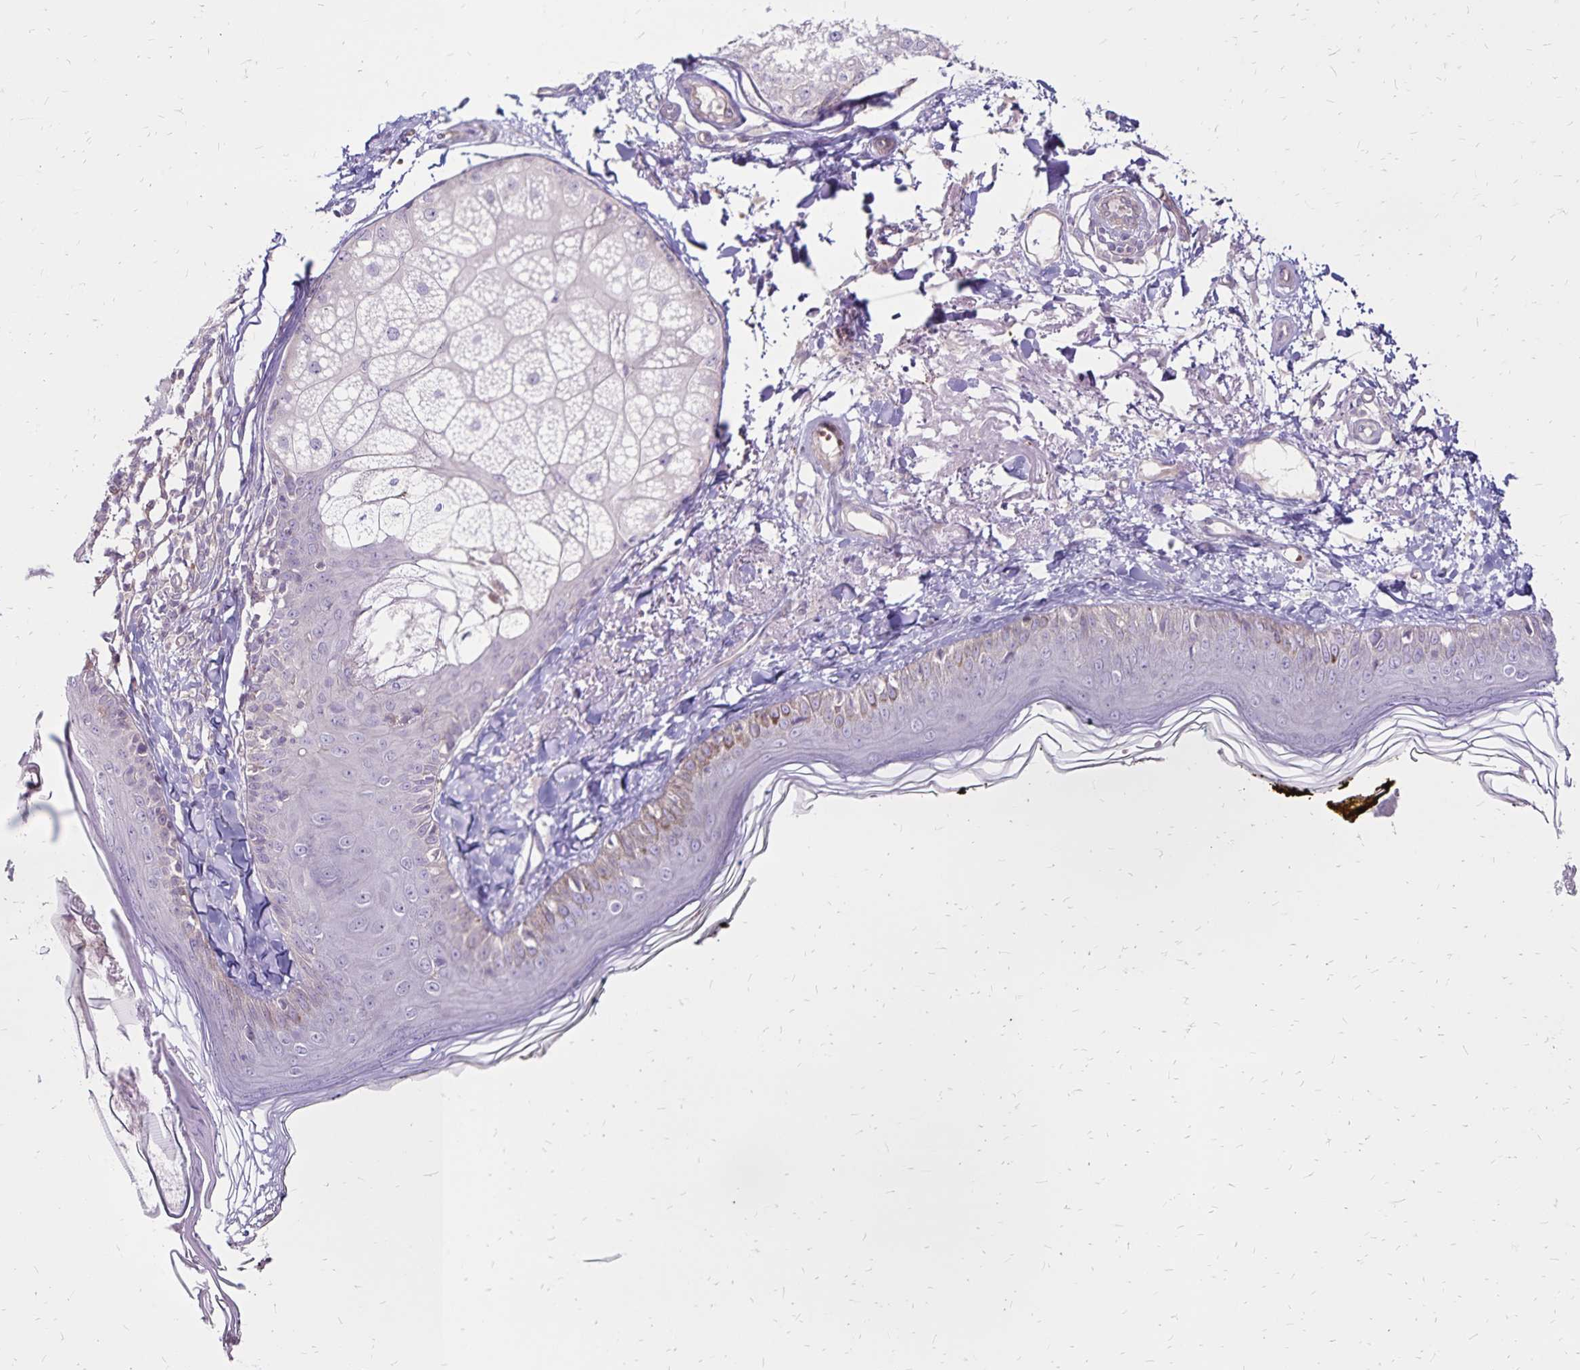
{"staining": {"intensity": "negative", "quantity": "none", "location": "none"}, "tissue": "skin", "cell_type": "Fibroblasts", "image_type": "normal", "snomed": [{"axis": "morphology", "description": "Normal tissue, NOS"}, {"axis": "topography", "description": "Skin"}], "caption": "IHC image of benign skin: human skin stained with DAB (3,3'-diaminobenzidine) shows no significant protein staining in fibroblasts. The staining is performed using DAB brown chromogen with nuclei counter-stained in using hematoxylin.", "gene": "FSD1", "patient": {"sex": "male", "age": 76}}